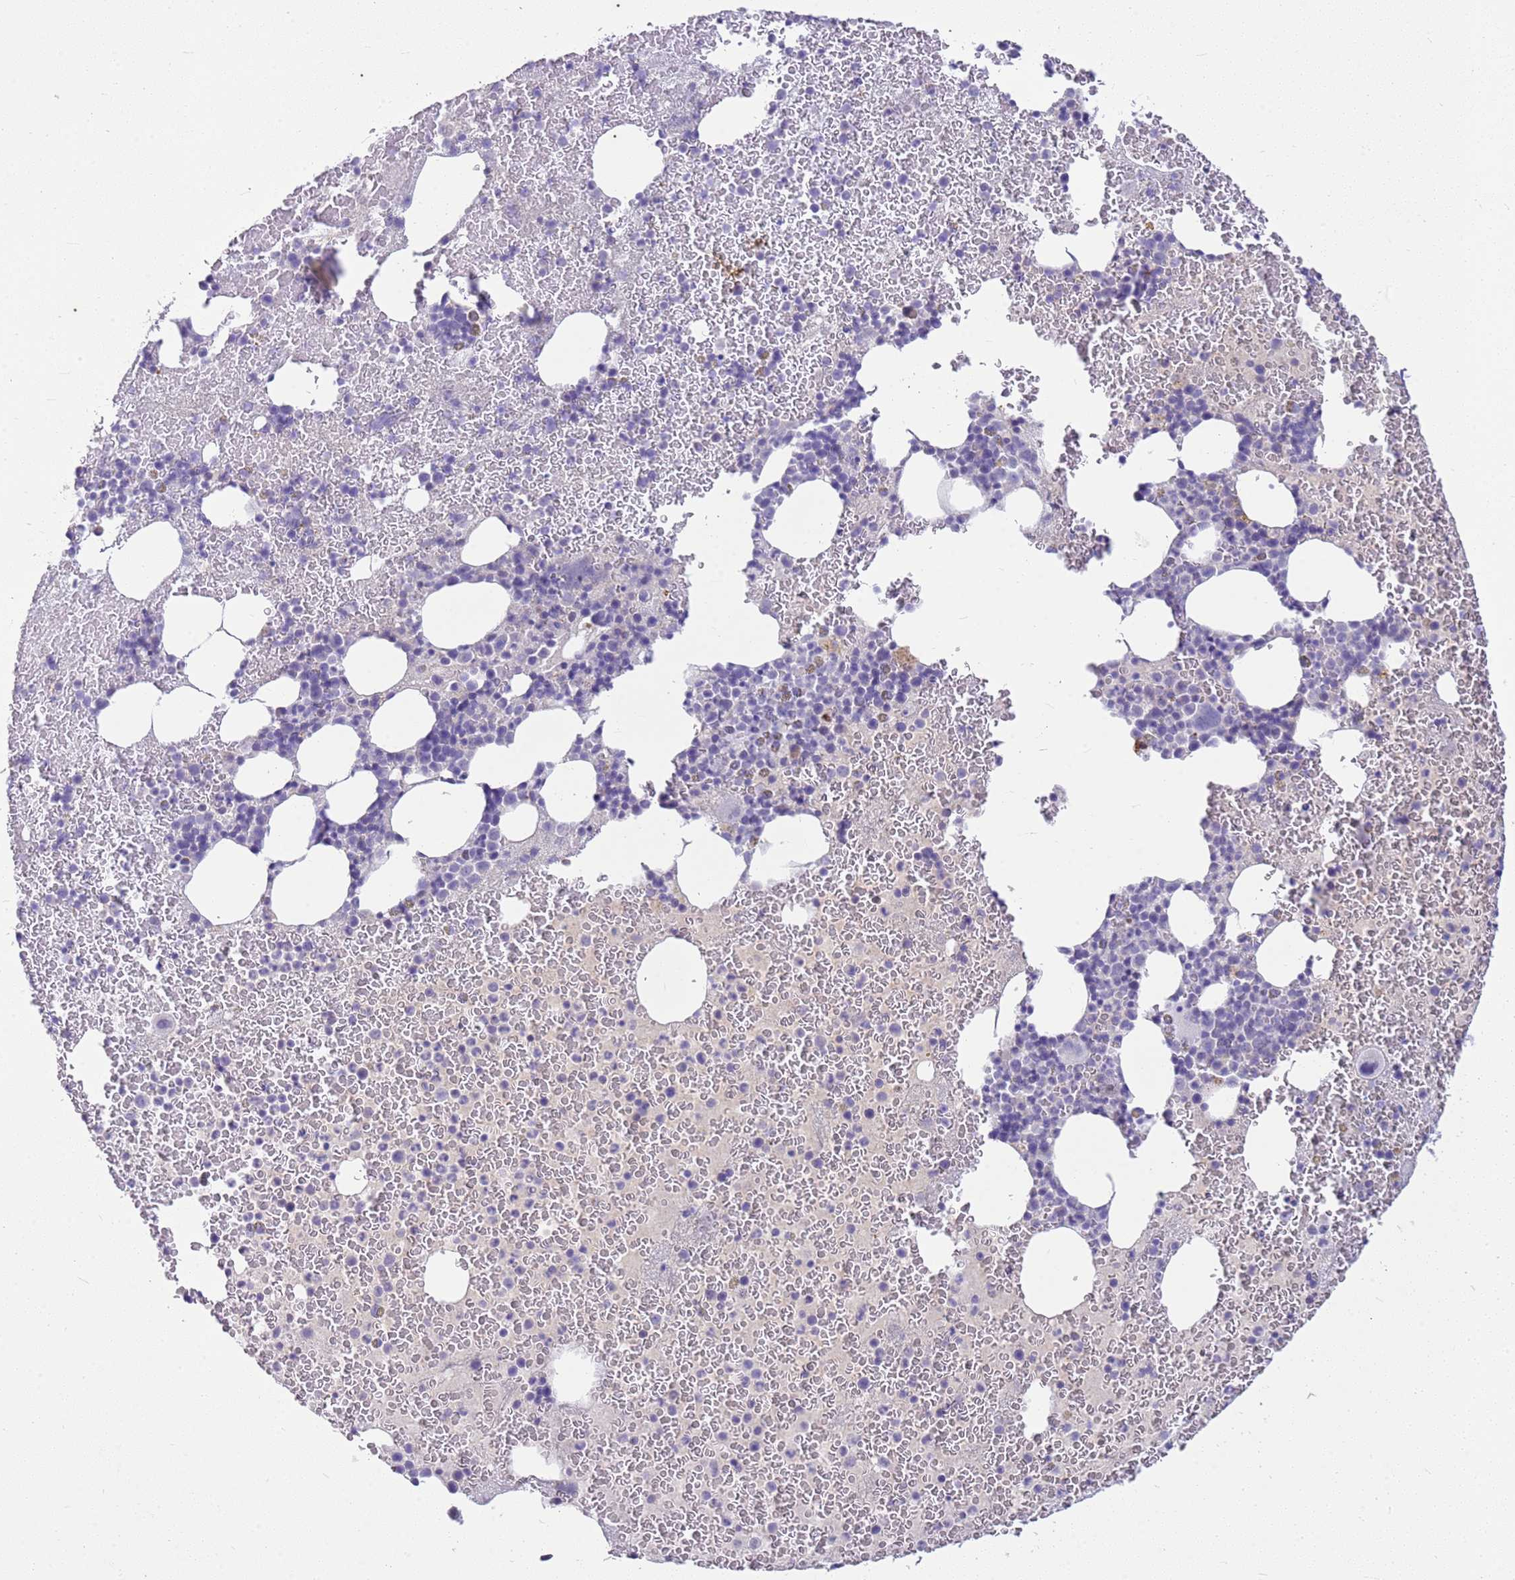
{"staining": {"intensity": "negative", "quantity": "none", "location": "none"}, "tissue": "bone marrow", "cell_type": "Hematopoietic cells", "image_type": "normal", "snomed": [{"axis": "morphology", "description": "Normal tissue, NOS"}, {"axis": "topography", "description": "Bone marrow"}], "caption": "Photomicrograph shows no protein positivity in hematopoietic cells of unremarkable bone marrow.", "gene": "FABP2", "patient": {"sex": "male", "age": 26}}